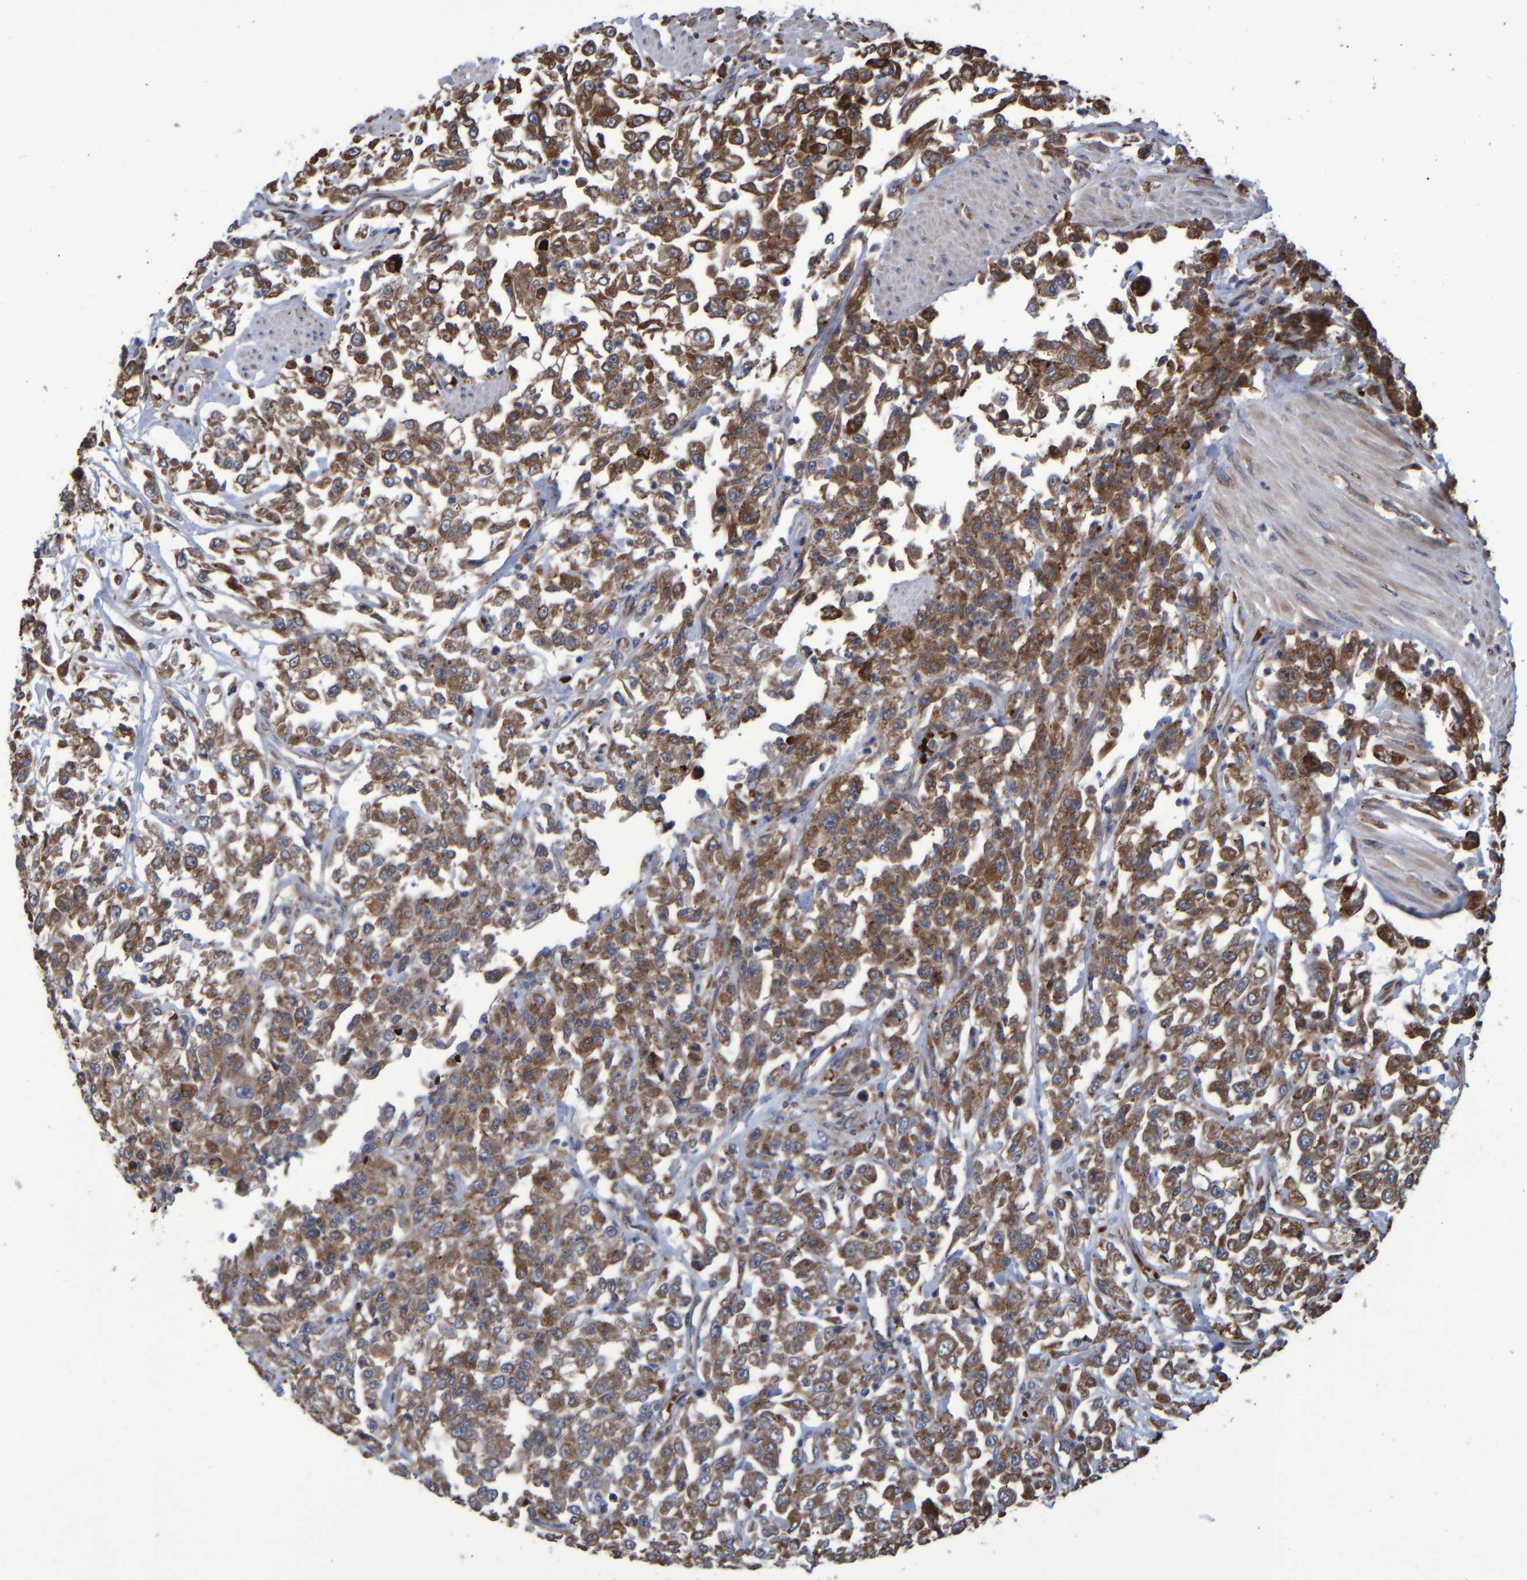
{"staining": {"intensity": "moderate", "quantity": ">75%", "location": "cytoplasmic/membranous"}, "tissue": "urothelial cancer", "cell_type": "Tumor cells", "image_type": "cancer", "snomed": [{"axis": "morphology", "description": "Urothelial carcinoma, High grade"}, {"axis": "topography", "description": "Urinary bladder"}], "caption": "Urothelial cancer tissue shows moderate cytoplasmic/membranous positivity in approximately >75% of tumor cells, visualized by immunohistochemistry.", "gene": "SPAG5", "patient": {"sex": "male", "age": 46}}